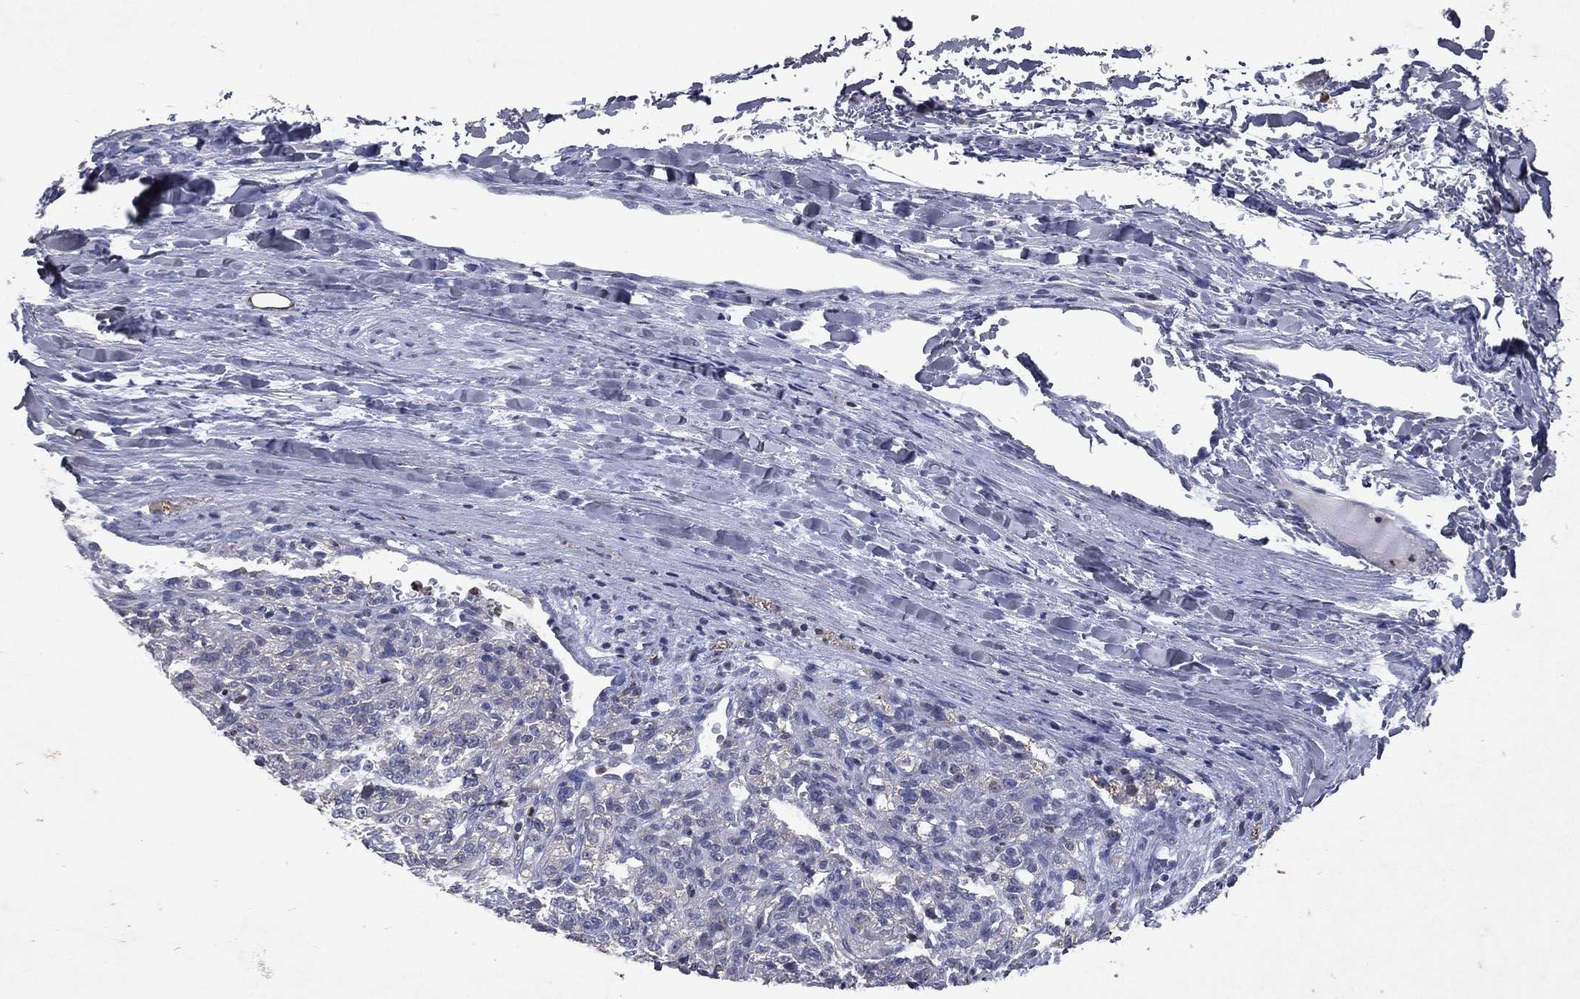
{"staining": {"intensity": "negative", "quantity": "none", "location": "none"}, "tissue": "renal cancer", "cell_type": "Tumor cells", "image_type": "cancer", "snomed": [{"axis": "morphology", "description": "Adenocarcinoma, NOS"}, {"axis": "topography", "description": "Kidney"}], "caption": "IHC of human renal adenocarcinoma reveals no staining in tumor cells. Brightfield microscopy of IHC stained with DAB (brown) and hematoxylin (blue), captured at high magnification.", "gene": "SLC34A2", "patient": {"sex": "female", "age": 63}}